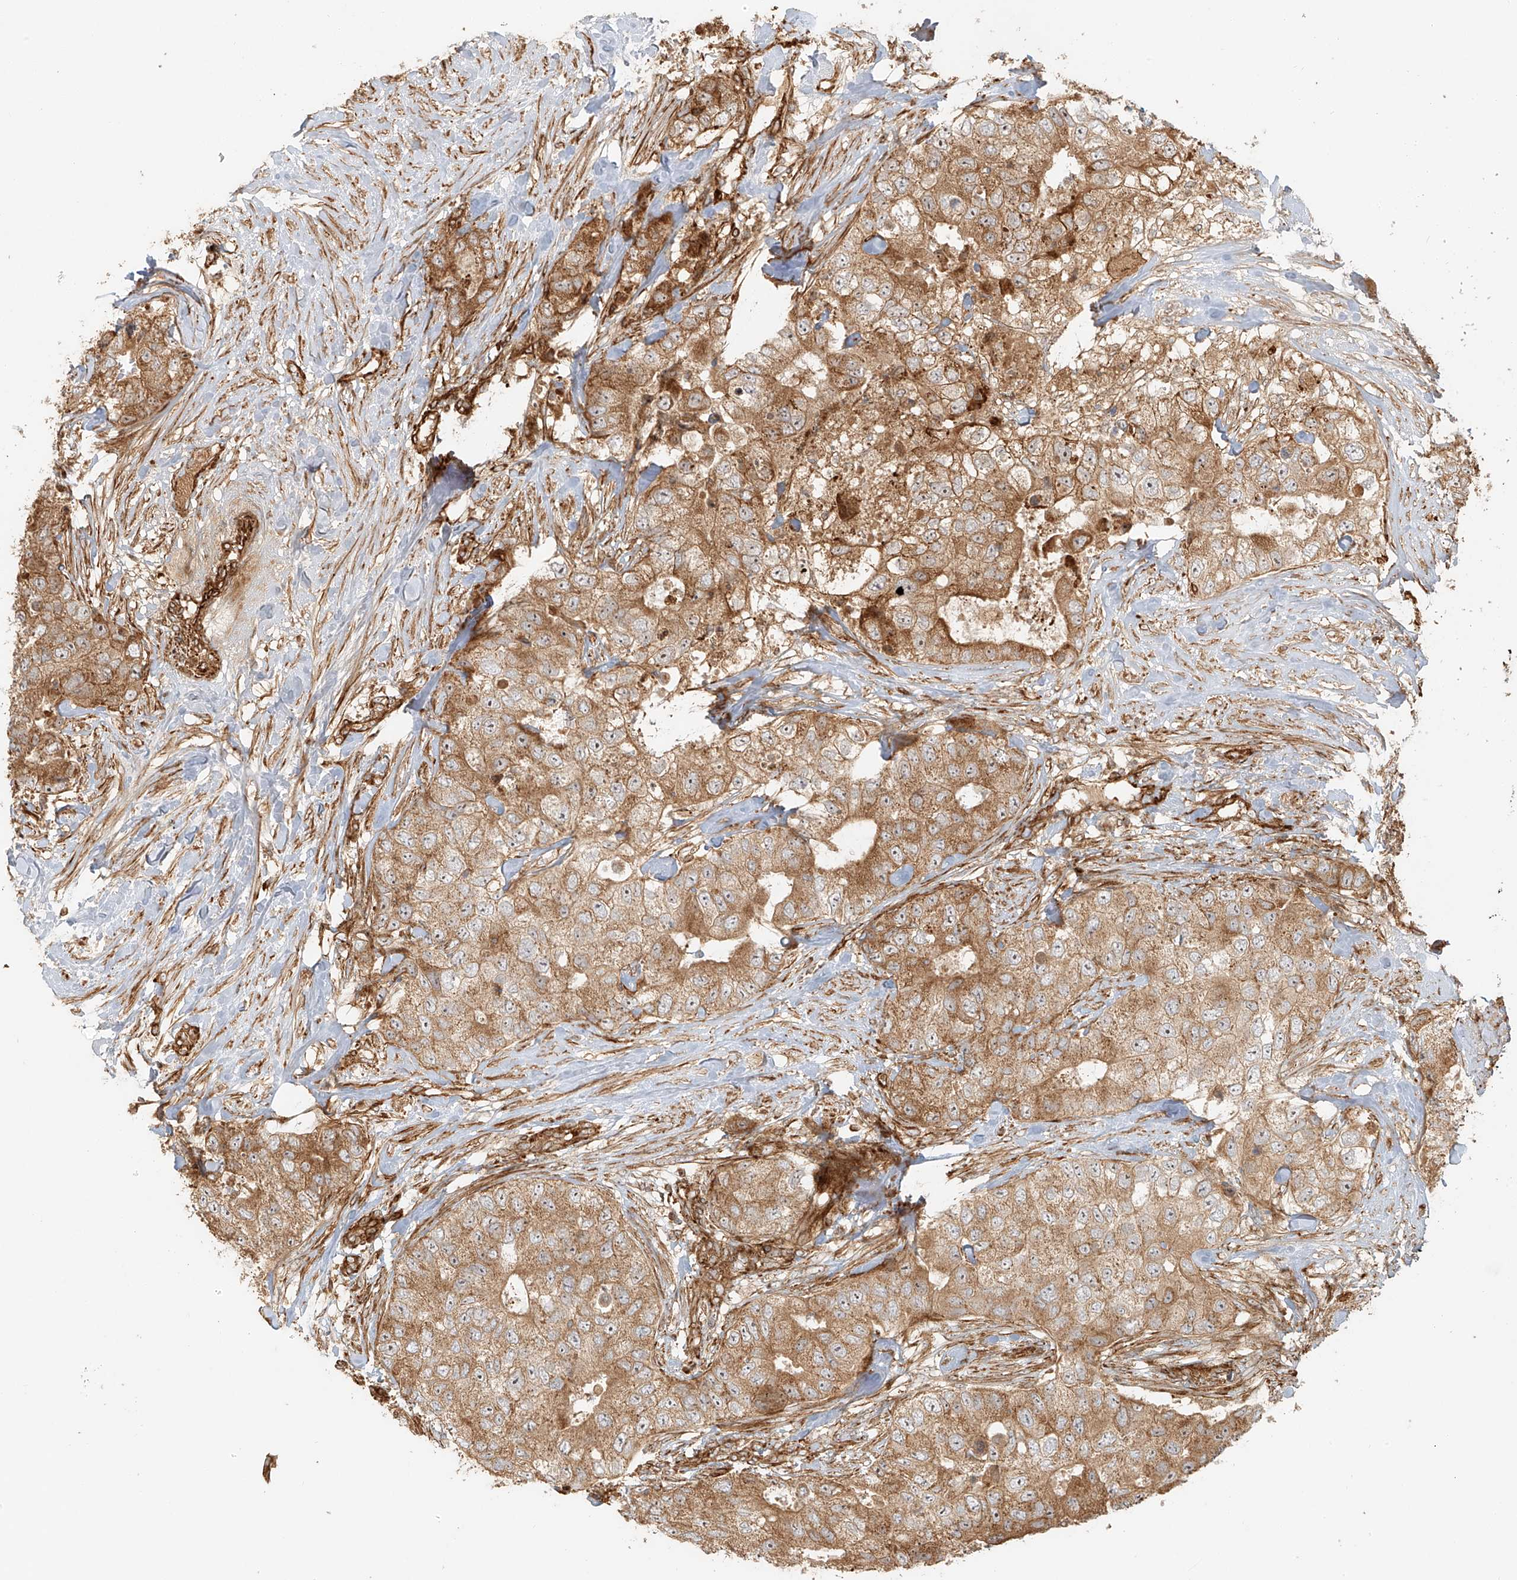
{"staining": {"intensity": "moderate", "quantity": ">75%", "location": "cytoplasmic/membranous"}, "tissue": "breast cancer", "cell_type": "Tumor cells", "image_type": "cancer", "snomed": [{"axis": "morphology", "description": "Duct carcinoma"}, {"axis": "topography", "description": "Breast"}], "caption": "Immunohistochemical staining of human breast intraductal carcinoma demonstrates medium levels of moderate cytoplasmic/membranous positivity in about >75% of tumor cells. Immunohistochemistry stains the protein in brown and the nuclei are stained blue.", "gene": "MIPEP", "patient": {"sex": "female", "age": 62}}